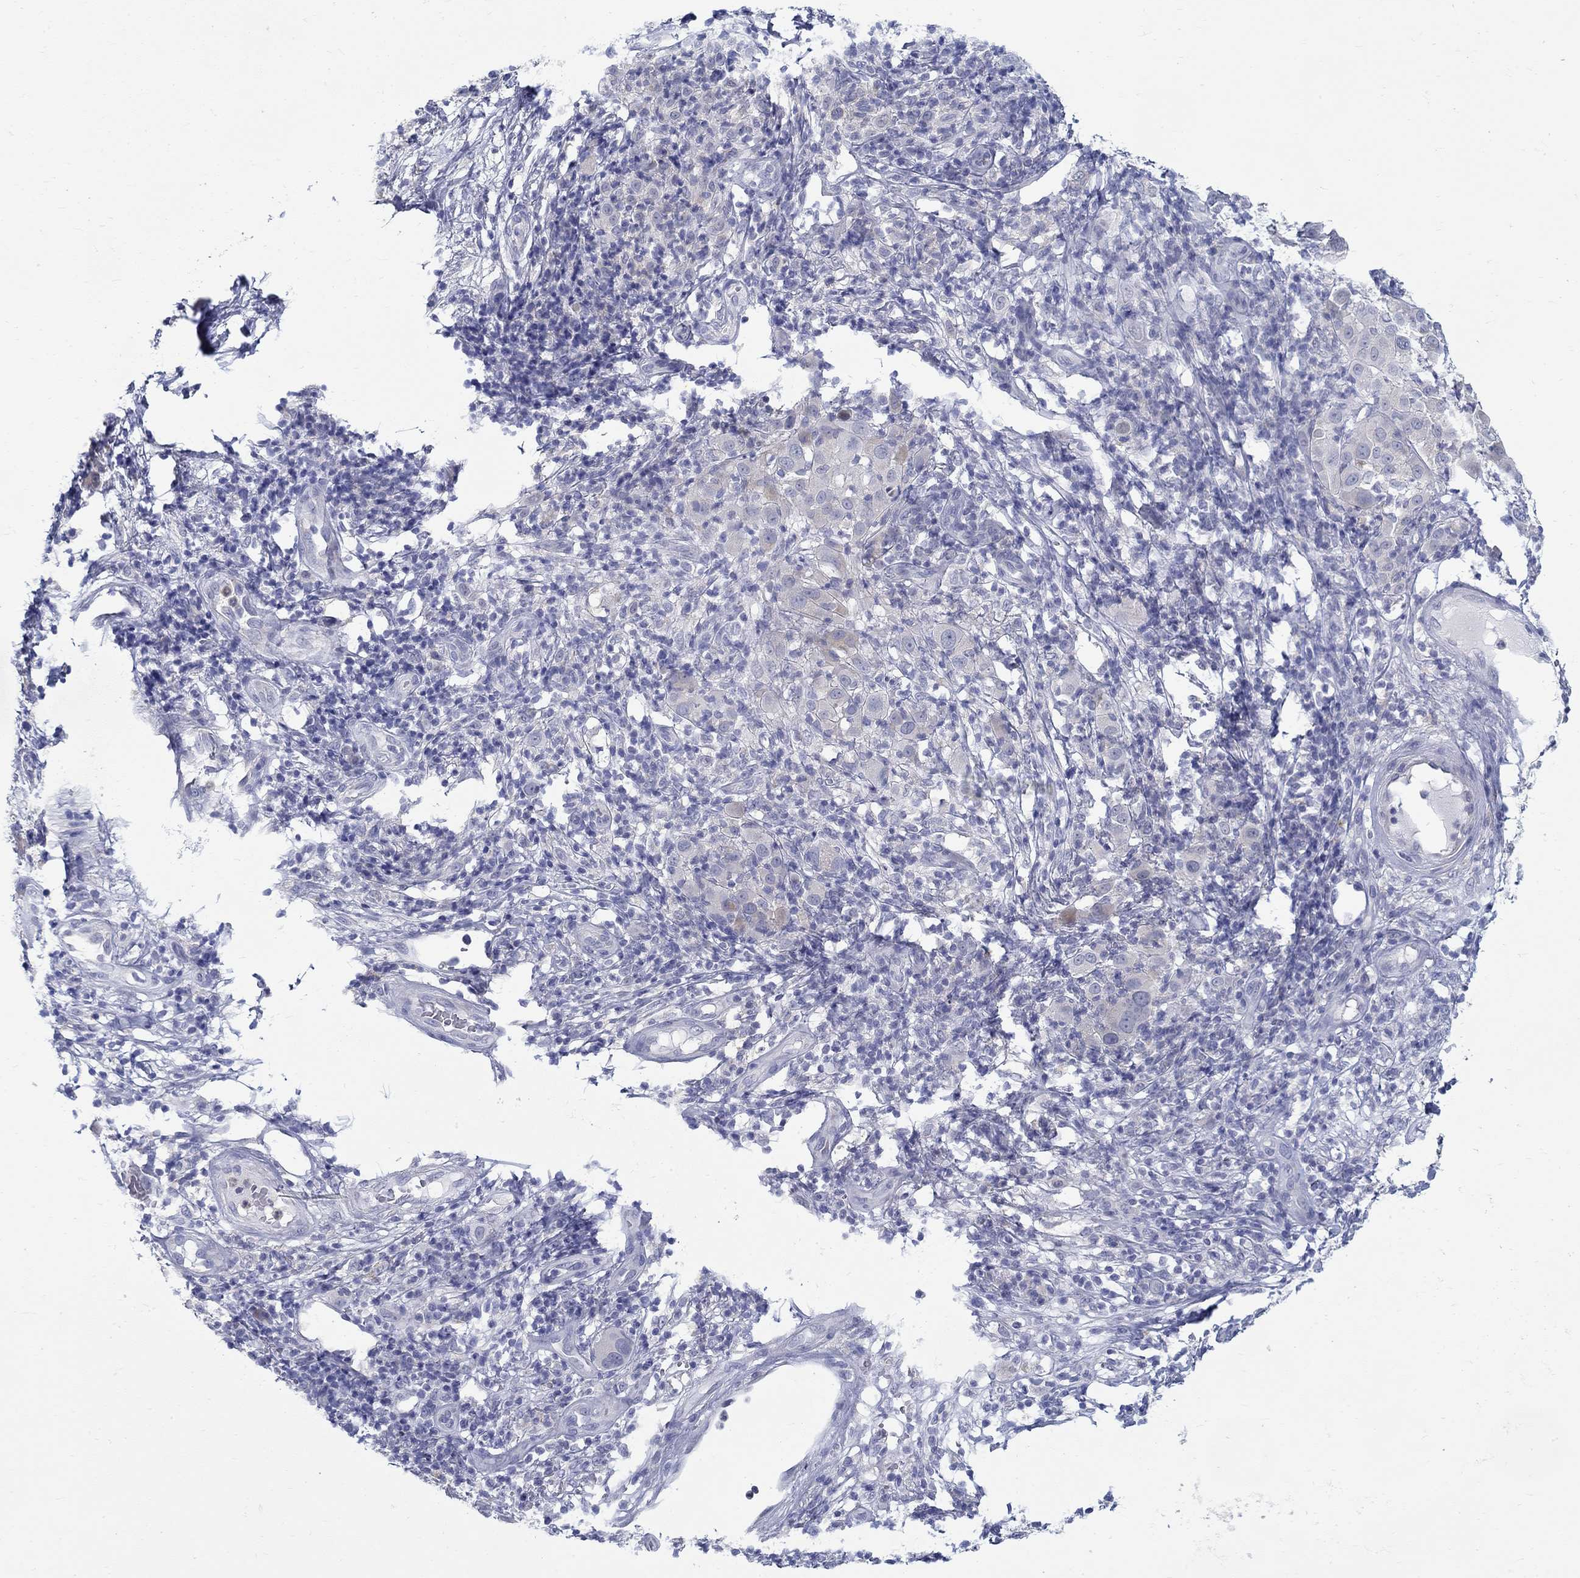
{"staining": {"intensity": "negative", "quantity": "none", "location": "none"}, "tissue": "melanoma", "cell_type": "Tumor cells", "image_type": "cancer", "snomed": [{"axis": "morphology", "description": "Malignant melanoma, NOS"}, {"axis": "topography", "description": "Skin"}], "caption": "Image shows no protein positivity in tumor cells of melanoma tissue.", "gene": "ABCA4", "patient": {"sex": "female", "age": 87}}